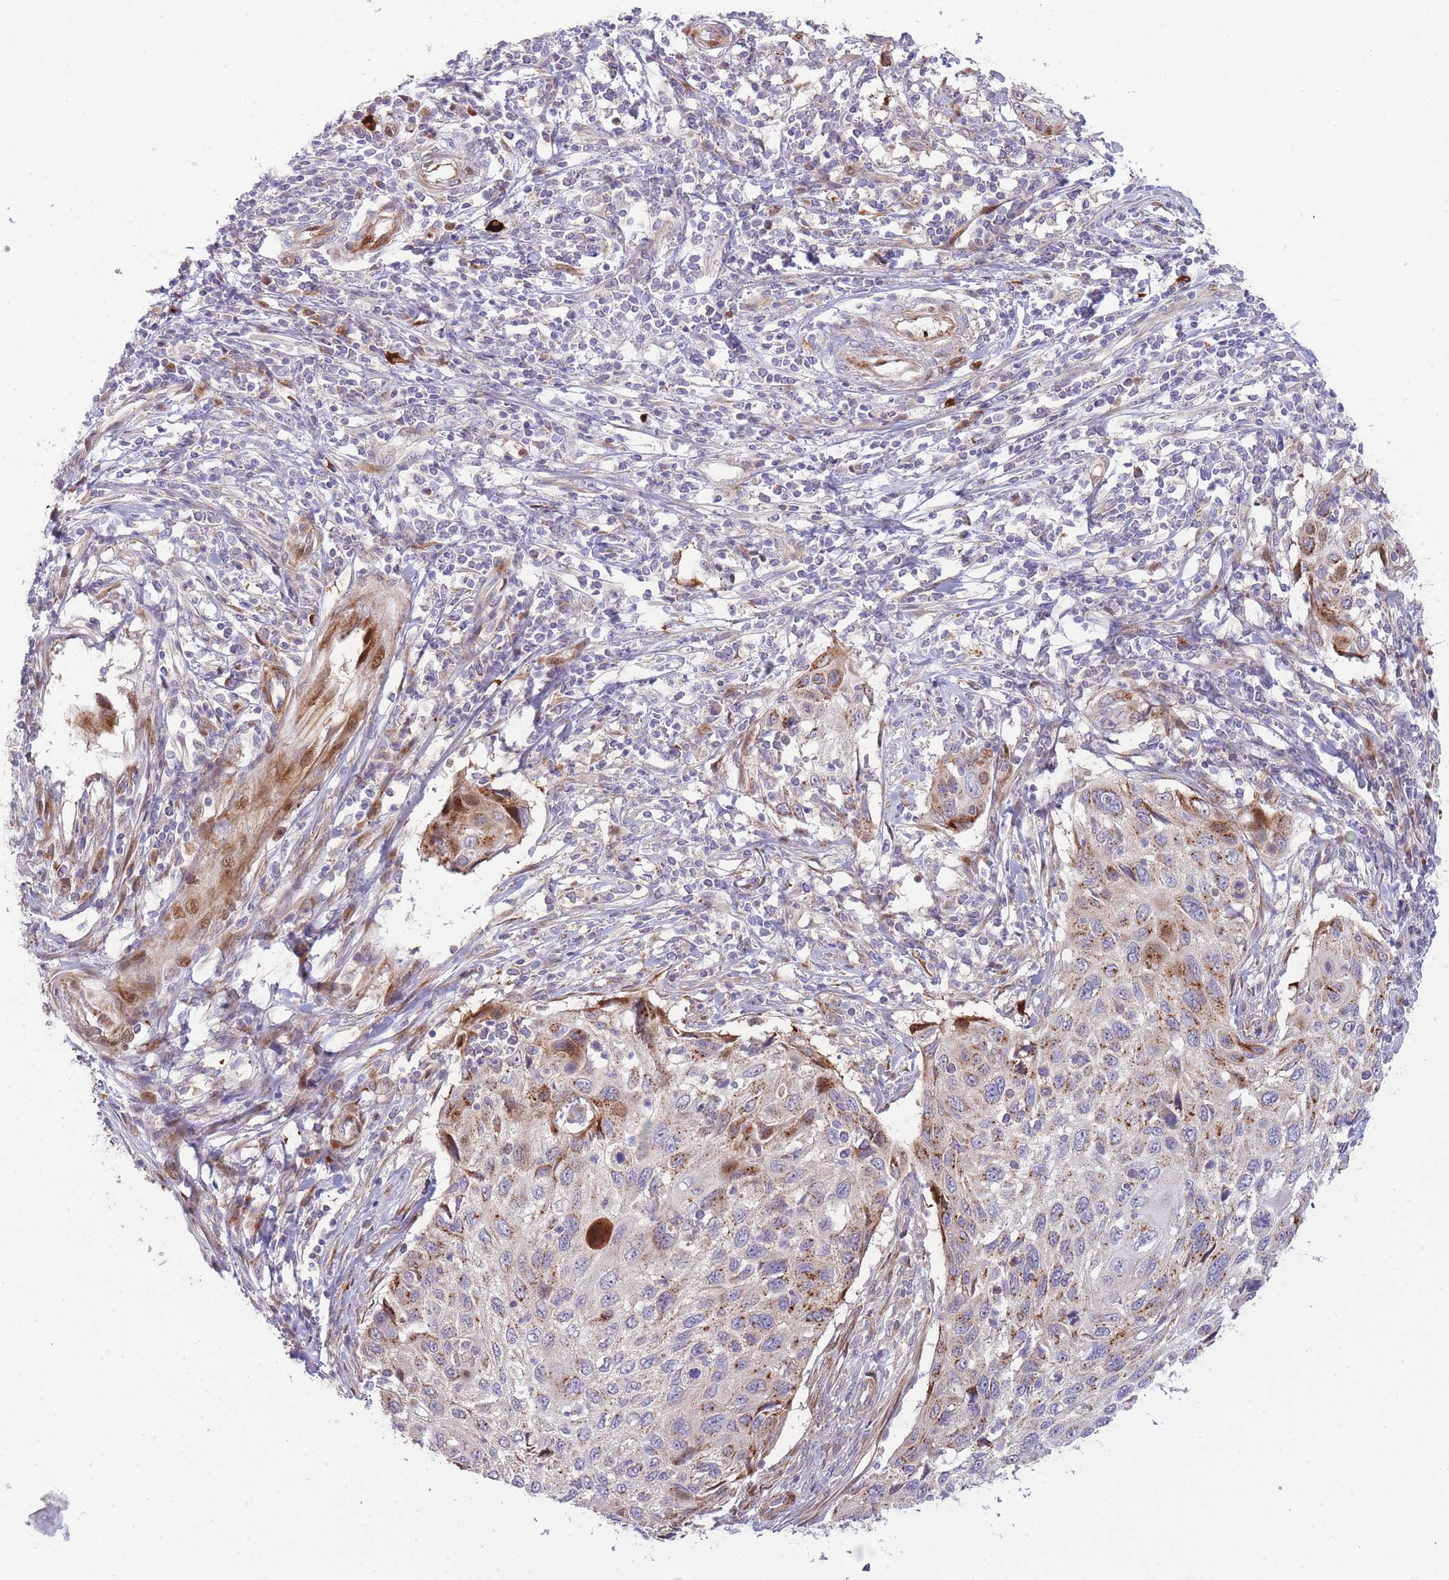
{"staining": {"intensity": "moderate", "quantity": "25%-75%", "location": "cytoplasmic/membranous"}, "tissue": "cervical cancer", "cell_type": "Tumor cells", "image_type": "cancer", "snomed": [{"axis": "morphology", "description": "Squamous cell carcinoma, NOS"}, {"axis": "topography", "description": "Cervix"}], "caption": "Immunohistochemical staining of human cervical squamous cell carcinoma shows medium levels of moderate cytoplasmic/membranous protein expression in about 25%-75% of tumor cells.", "gene": "ATP5MC2", "patient": {"sex": "female", "age": 70}}